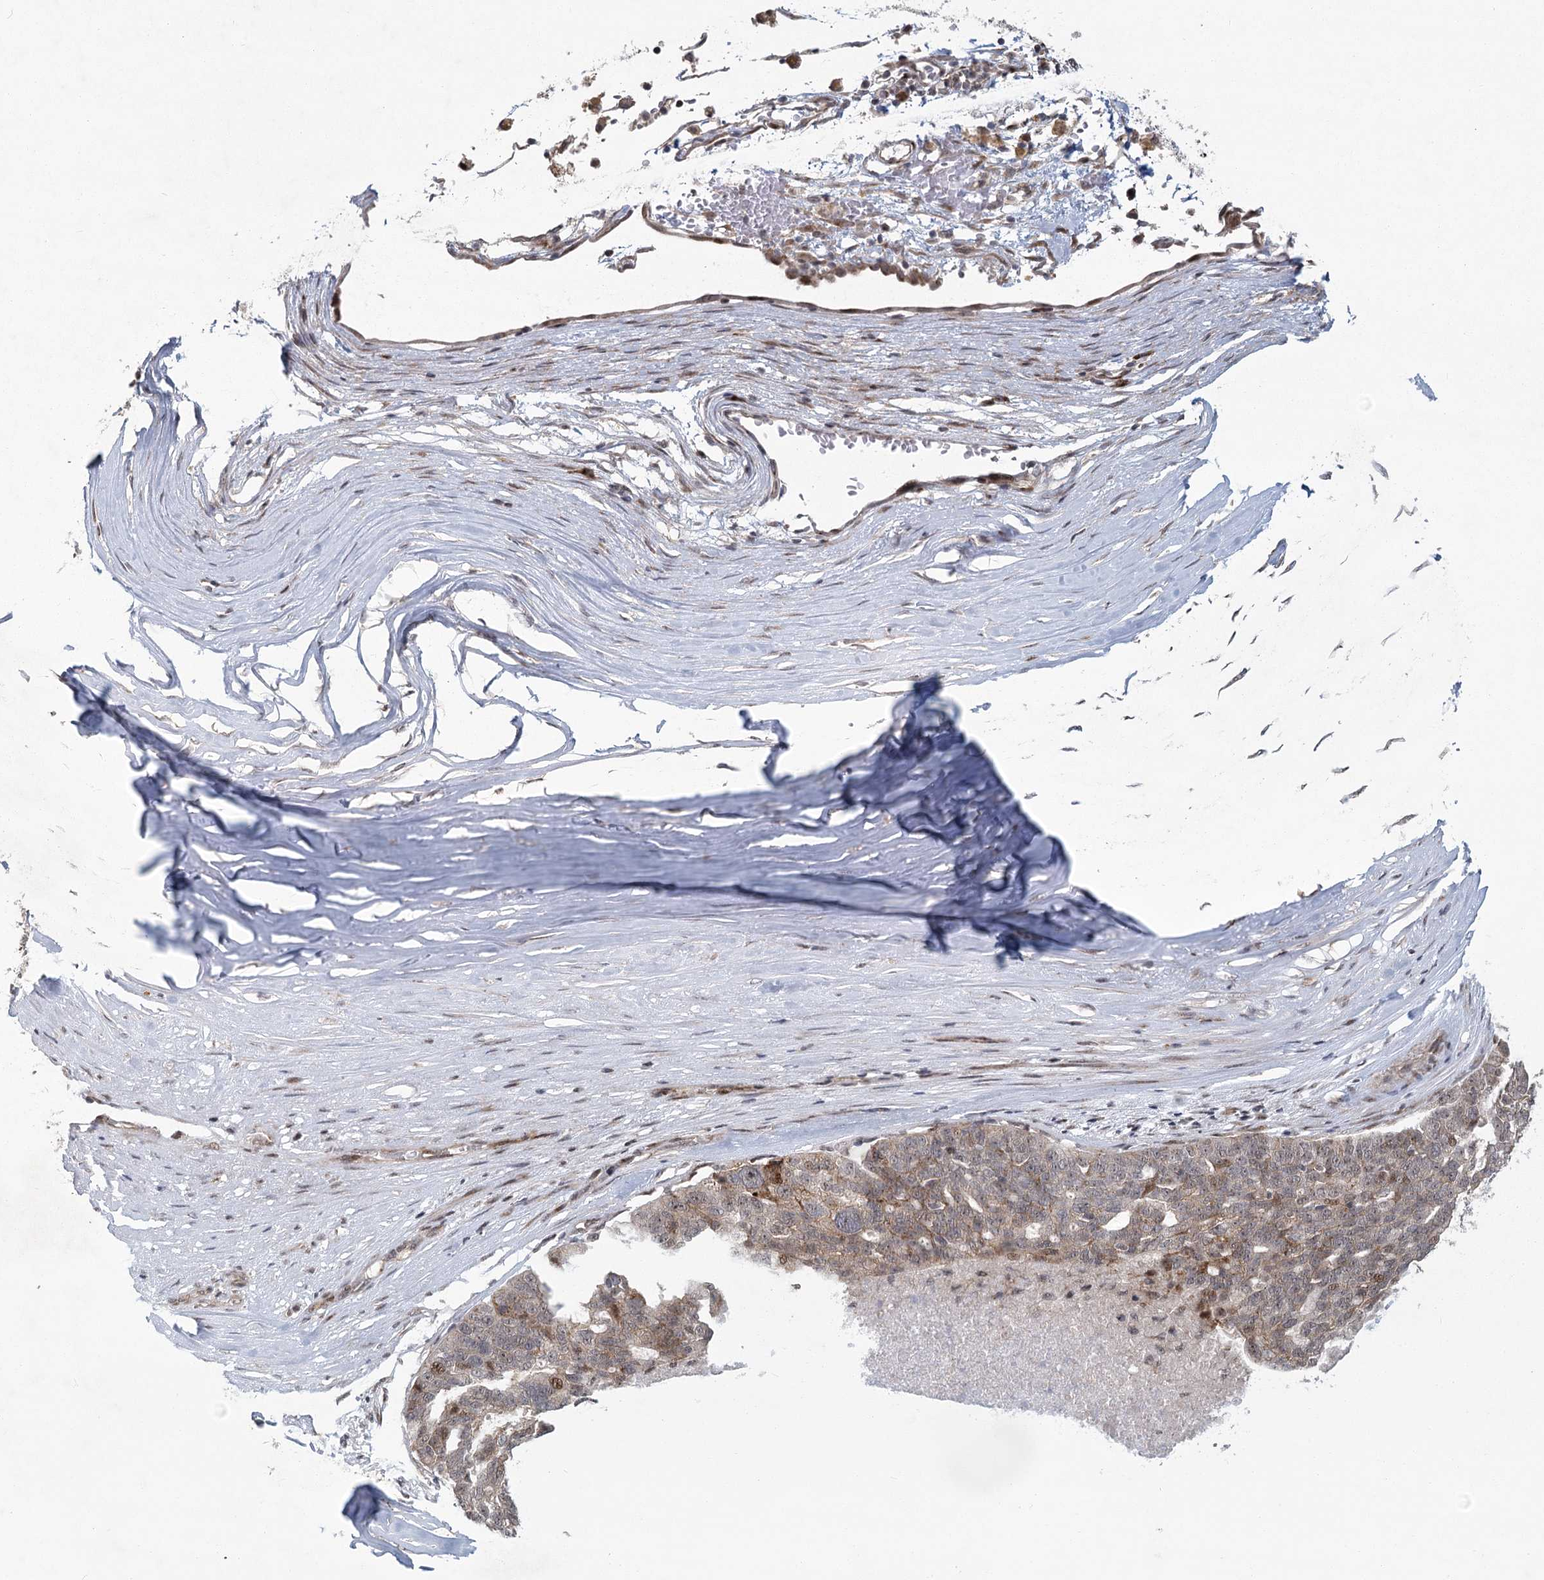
{"staining": {"intensity": "weak", "quantity": "25%-75%", "location": "cytoplasmic/membranous"}, "tissue": "ovarian cancer", "cell_type": "Tumor cells", "image_type": "cancer", "snomed": [{"axis": "morphology", "description": "Cystadenocarcinoma, serous, NOS"}, {"axis": "topography", "description": "Ovary"}], "caption": "Immunohistochemistry (IHC) photomicrograph of neoplastic tissue: human ovarian serous cystadenocarcinoma stained using immunohistochemistry (IHC) demonstrates low levels of weak protein expression localized specifically in the cytoplasmic/membranous of tumor cells, appearing as a cytoplasmic/membranous brown color.", "gene": "PARM1", "patient": {"sex": "female", "age": 59}}